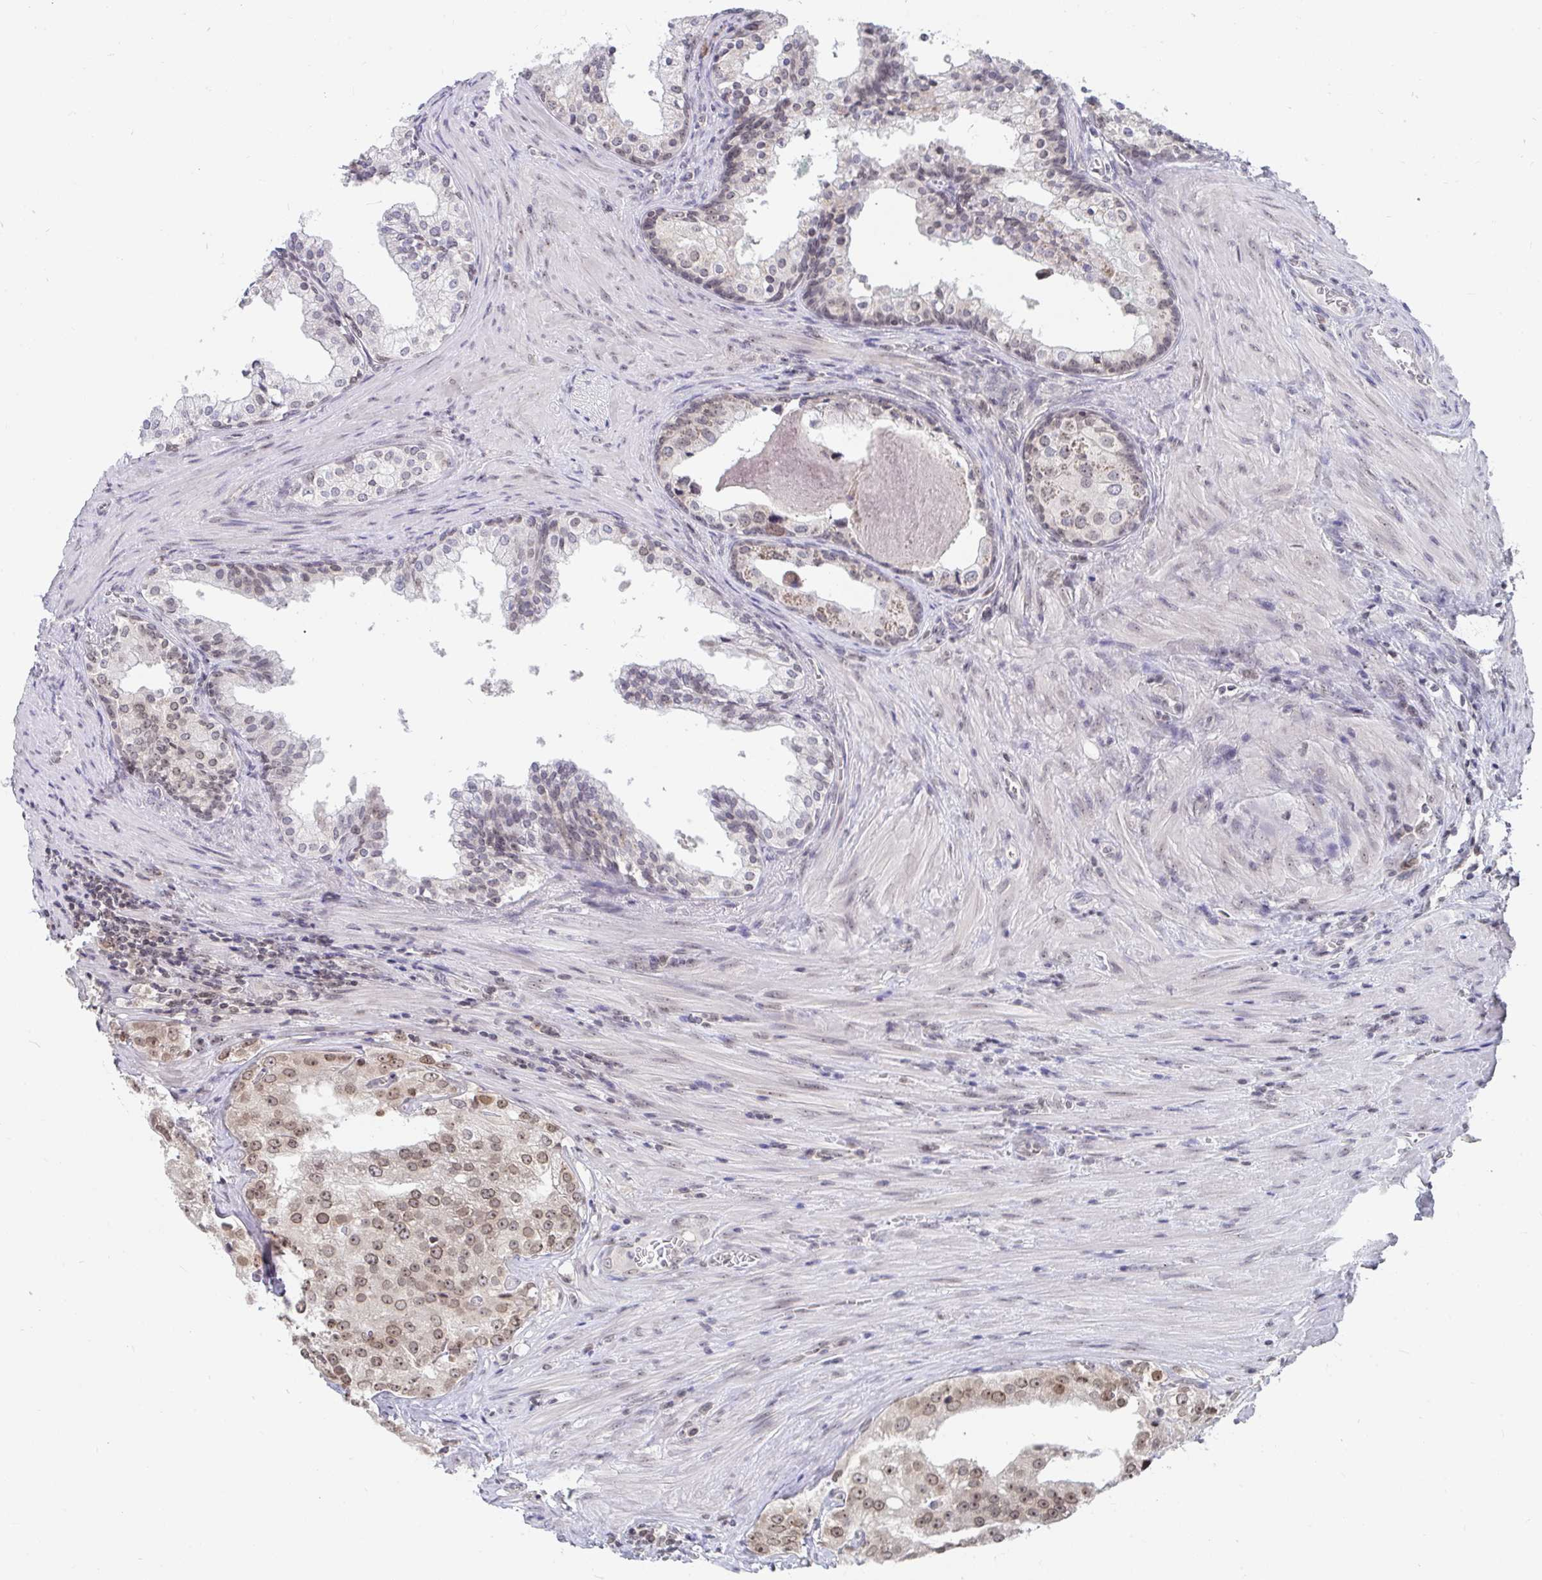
{"staining": {"intensity": "moderate", "quantity": ">75%", "location": "nuclear"}, "tissue": "prostate cancer", "cell_type": "Tumor cells", "image_type": "cancer", "snomed": [{"axis": "morphology", "description": "Adenocarcinoma, High grade"}, {"axis": "topography", "description": "Prostate"}], "caption": "Immunohistochemistry (IHC) micrograph of prostate high-grade adenocarcinoma stained for a protein (brown), which exhibits medium levels of moderate nuclear expression in about >75% of tumor cells.", "gene": "TRIP12", "patient": {"sex": "male", "age": 68}}